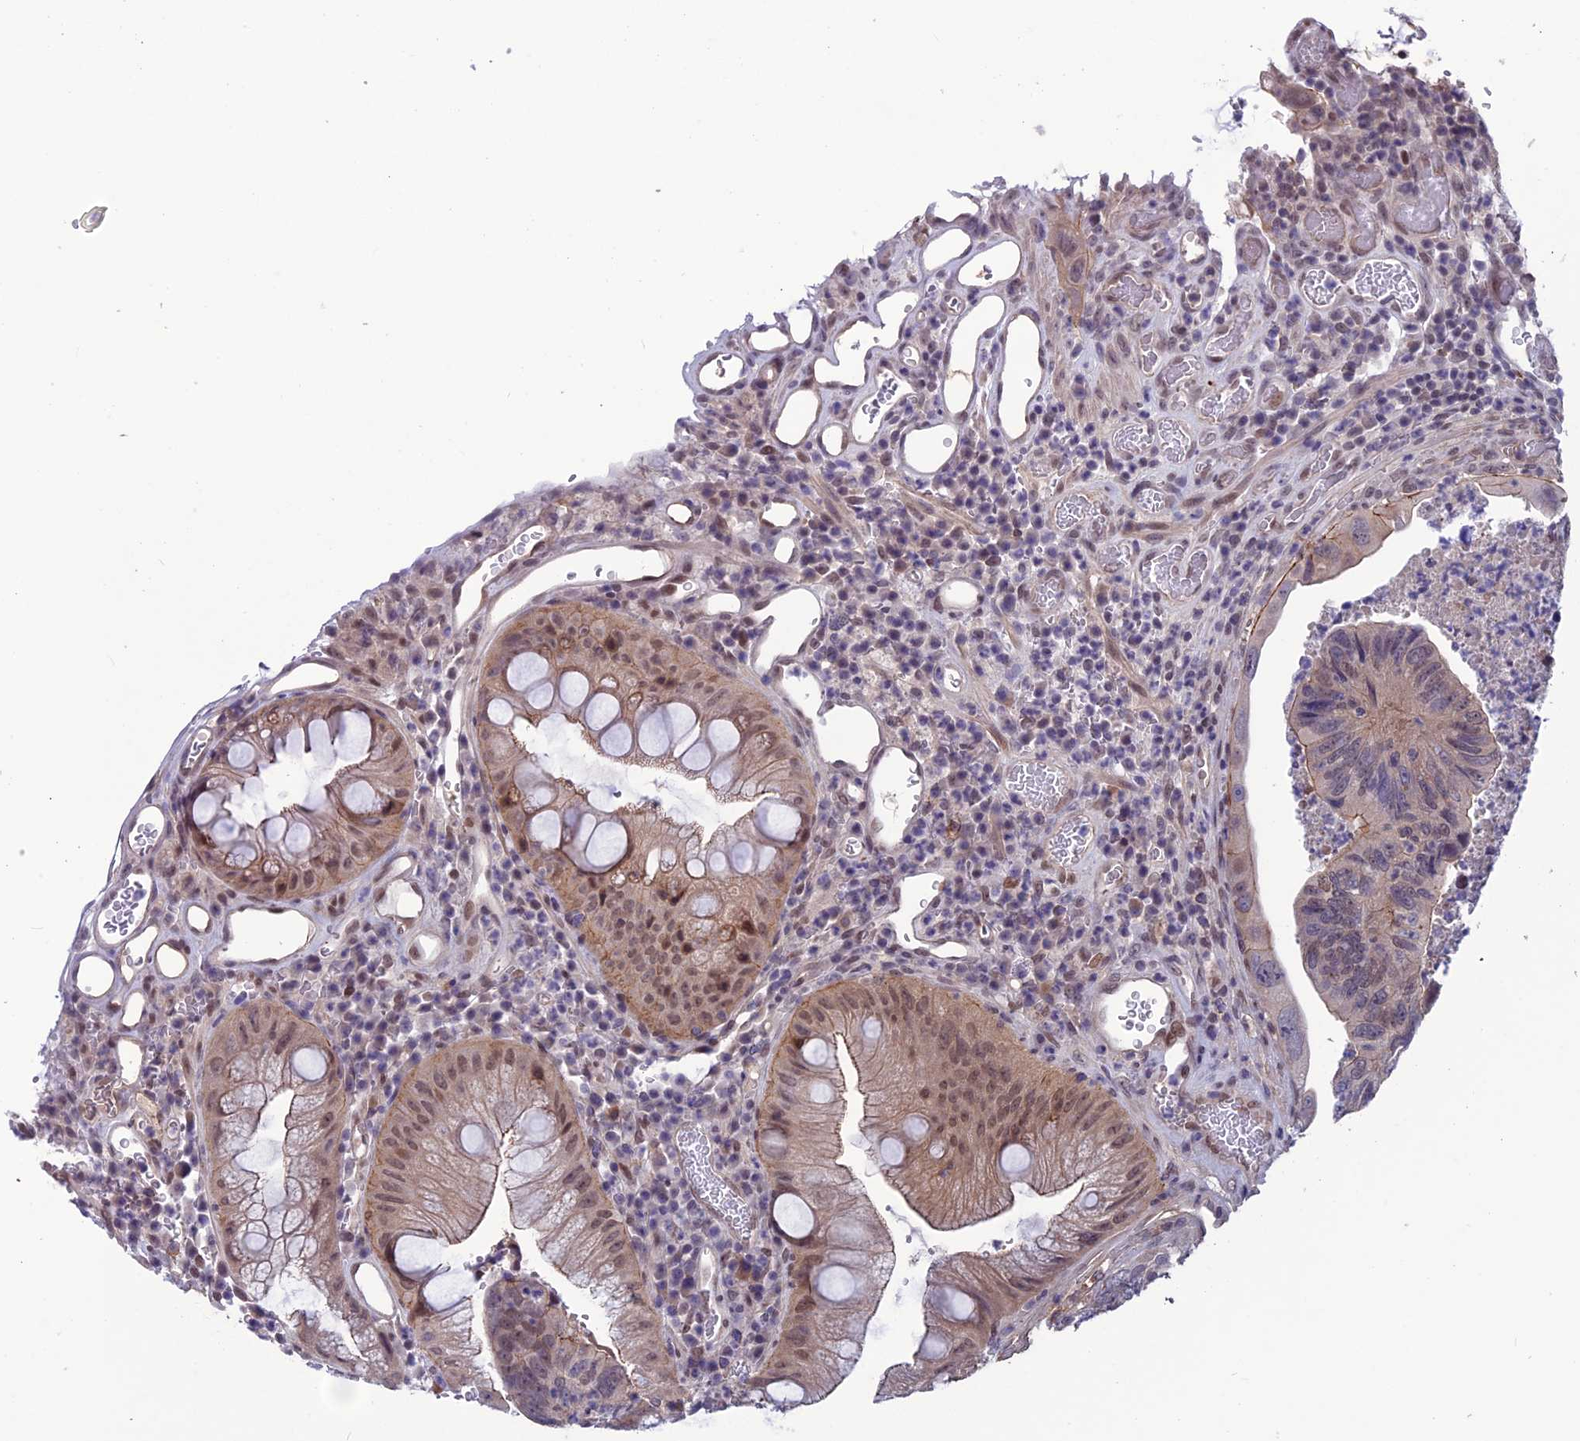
{"staining": {"intensity": "weak", "quantity": ">75%", "location": "cytoplasmic/membranous,nuclear"}, "tissue": "colorectal cancer", "cell_type": "Tumor cells", "image_type": "cancer", "snomed": [{"axis": "morphology", "description": "Adenocarcinoma, NOS"}, {"axis": "topography", "description": "Rectum"}], "caption": "The photomicrograph displays immunohistochemical staining of colorectal cancer. There is weak cytoplasmic/membranous and nuclear expression is identified in approximately >75% of tumor cells.", "gene": "FKBPL", "patient": {"sex": "male", "age": 63}}